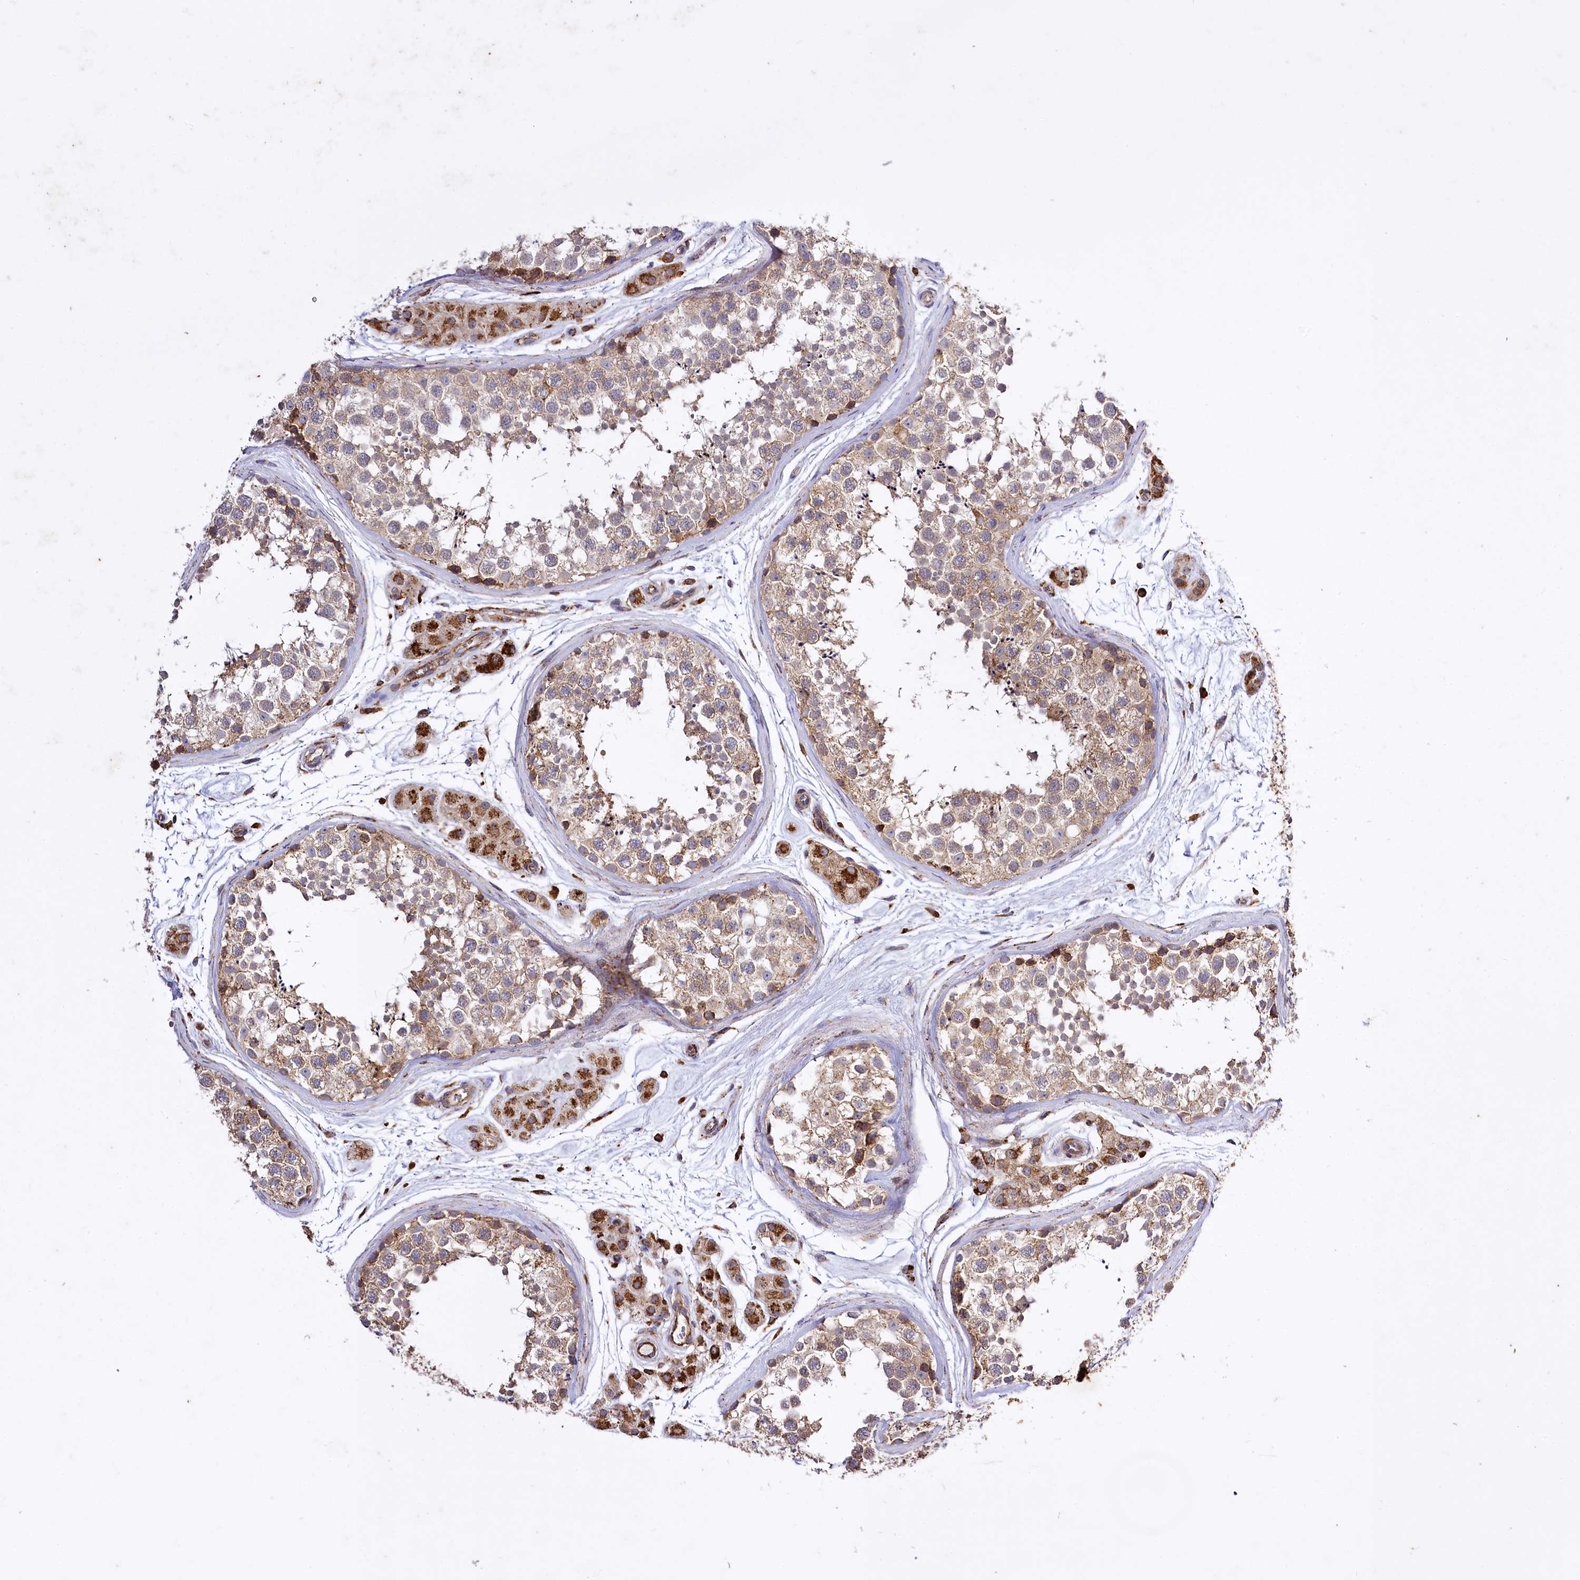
{"staining": {"intensity": "moderate", "quantity": ">75%", "location": "cytoplasmic/membranous"}, "tissue": "testis", "cell_type": "Cells in seminiferous ducts", "image_type": "normal", "snomed": [{"axis": "morphology", "description": "Normal tissue, NOS"}, {"axis": "topography", "description": "Testis"}], "caption": "Benign testis reveals moderate cytoplasmic/membranous positivity in about >75% of cells in seminiferous ducts (IHC, brightfield microscopy, high magnification)..", "gene": "CARD19", "patient": {"sex": "male", "age": 56}}